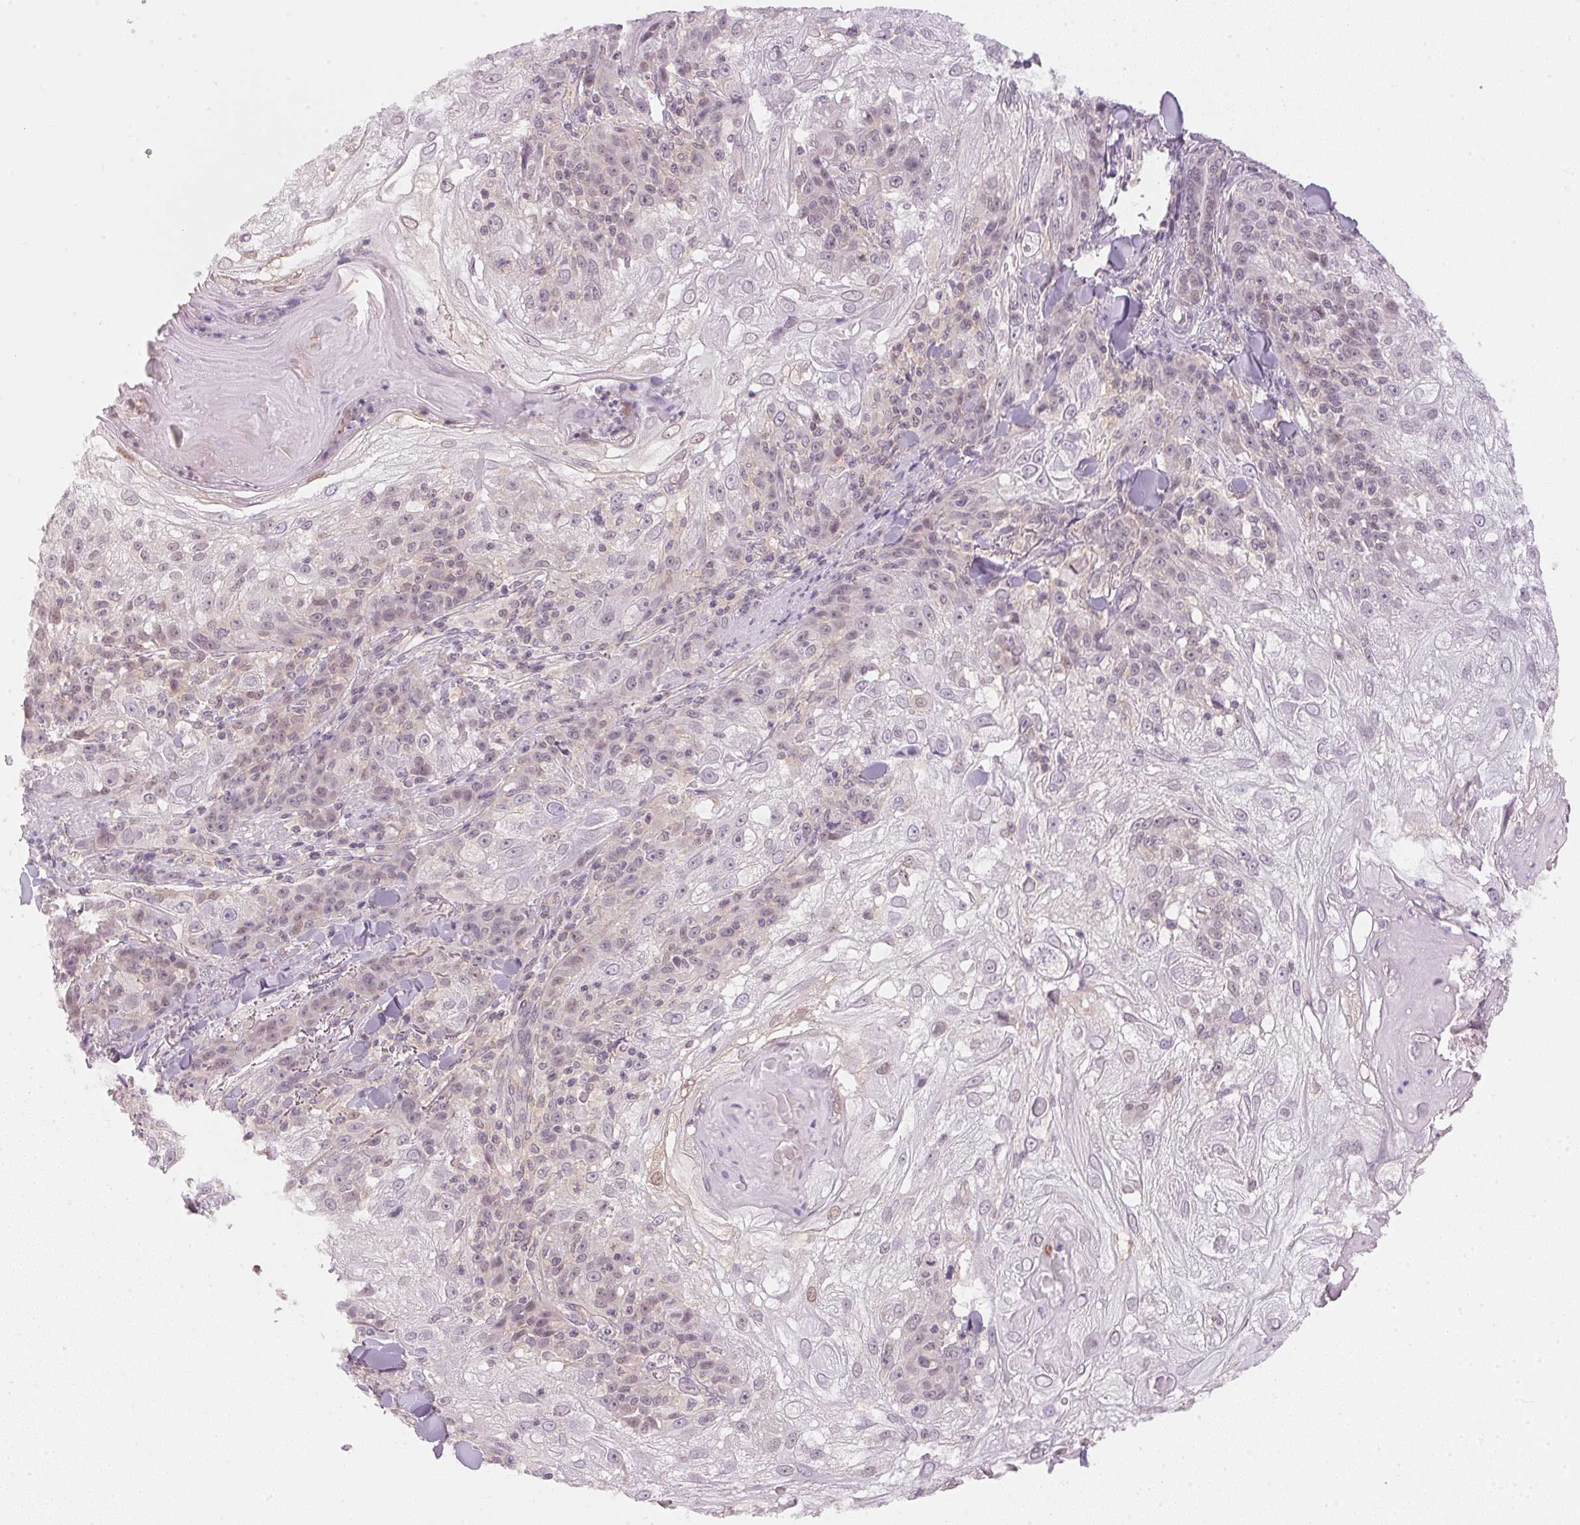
{"staining": {"intensity": "weak", "quantity": "25%-75%", "location": "nuclear"}, "tissue": "skin cancer", "cell_type": "Tumor cells", "image_type": "cancer", "snomed": [{"axis": "morphology", "description": "Normal tissue, NOS"}, {"axis": "morphology", "description": "Squamous cell carcinoma, NOS"}, {"axis": "topography", "description": "Skin"}], "caption": "This photomicrograph reveals skin cancer stained with immunohistochemistry to label a protein in brown. The nuclear of tumor cells show weak positivity for the protein. Nuclei are counter-stained blue.", "gene": "KPRP", "patient": {"sex": "female", "age": 83}}